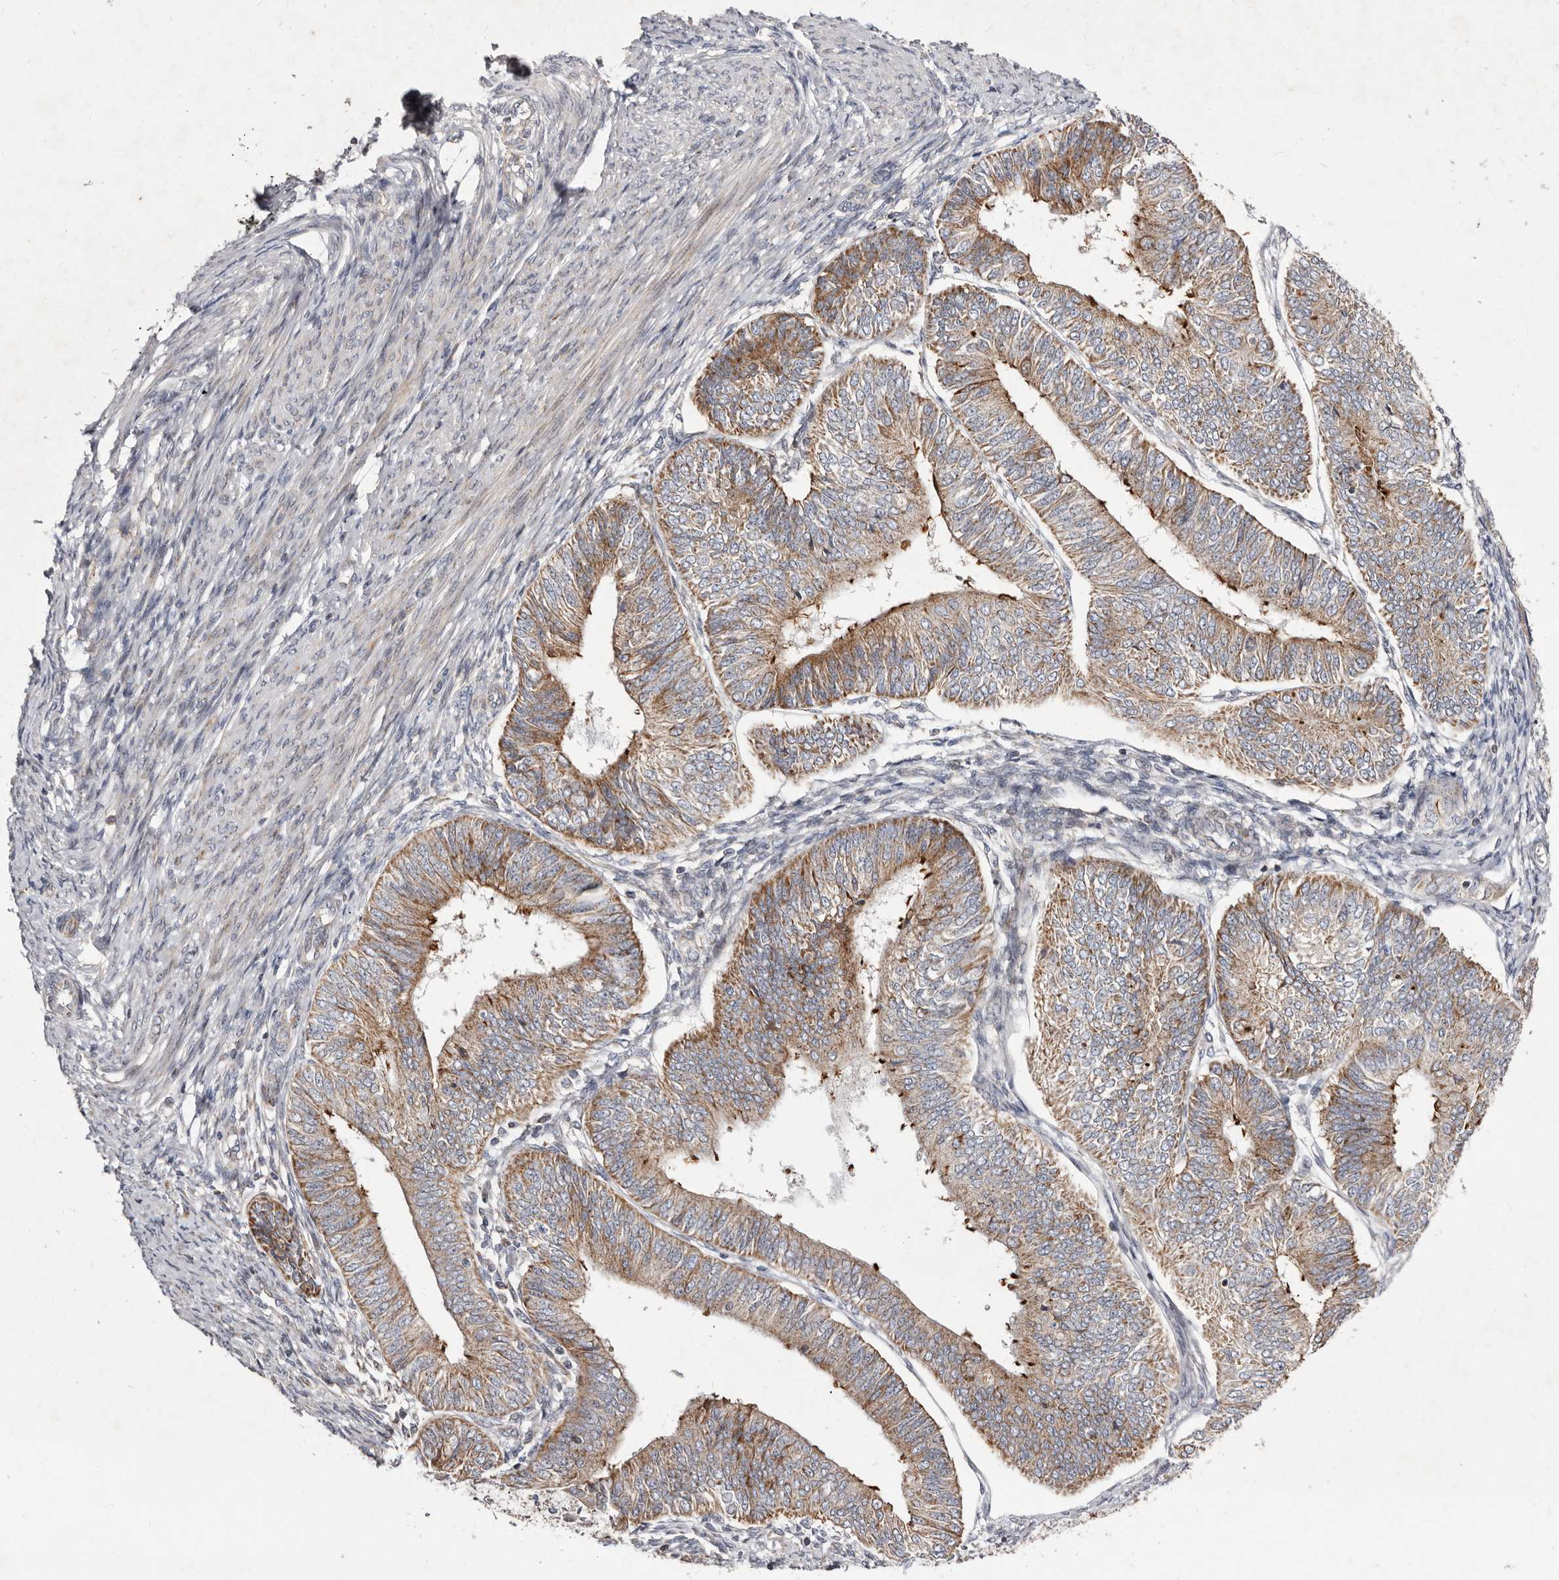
{"staining": {"intensity": "moderate", "quantity": ">75%", "location": "cytoplasmic/membranous"}, "tissue": "endometrial cancer", "cell_type": "Tumor cells", "image_type": "cancer", "snomed": [{"axis": "morphology", "description": "Adenocarcinoma, NOS"}, {"axis": "topography", "description": "Endometrium"}], "caption": "Tumor cells demonstrate medium levels of moderate cytoplasmic/membranous expression in approximately >75% of cells in human endometrial cancer.", "gene": "TIMM17B", "patient": {"sex": "female", "age": 58}}